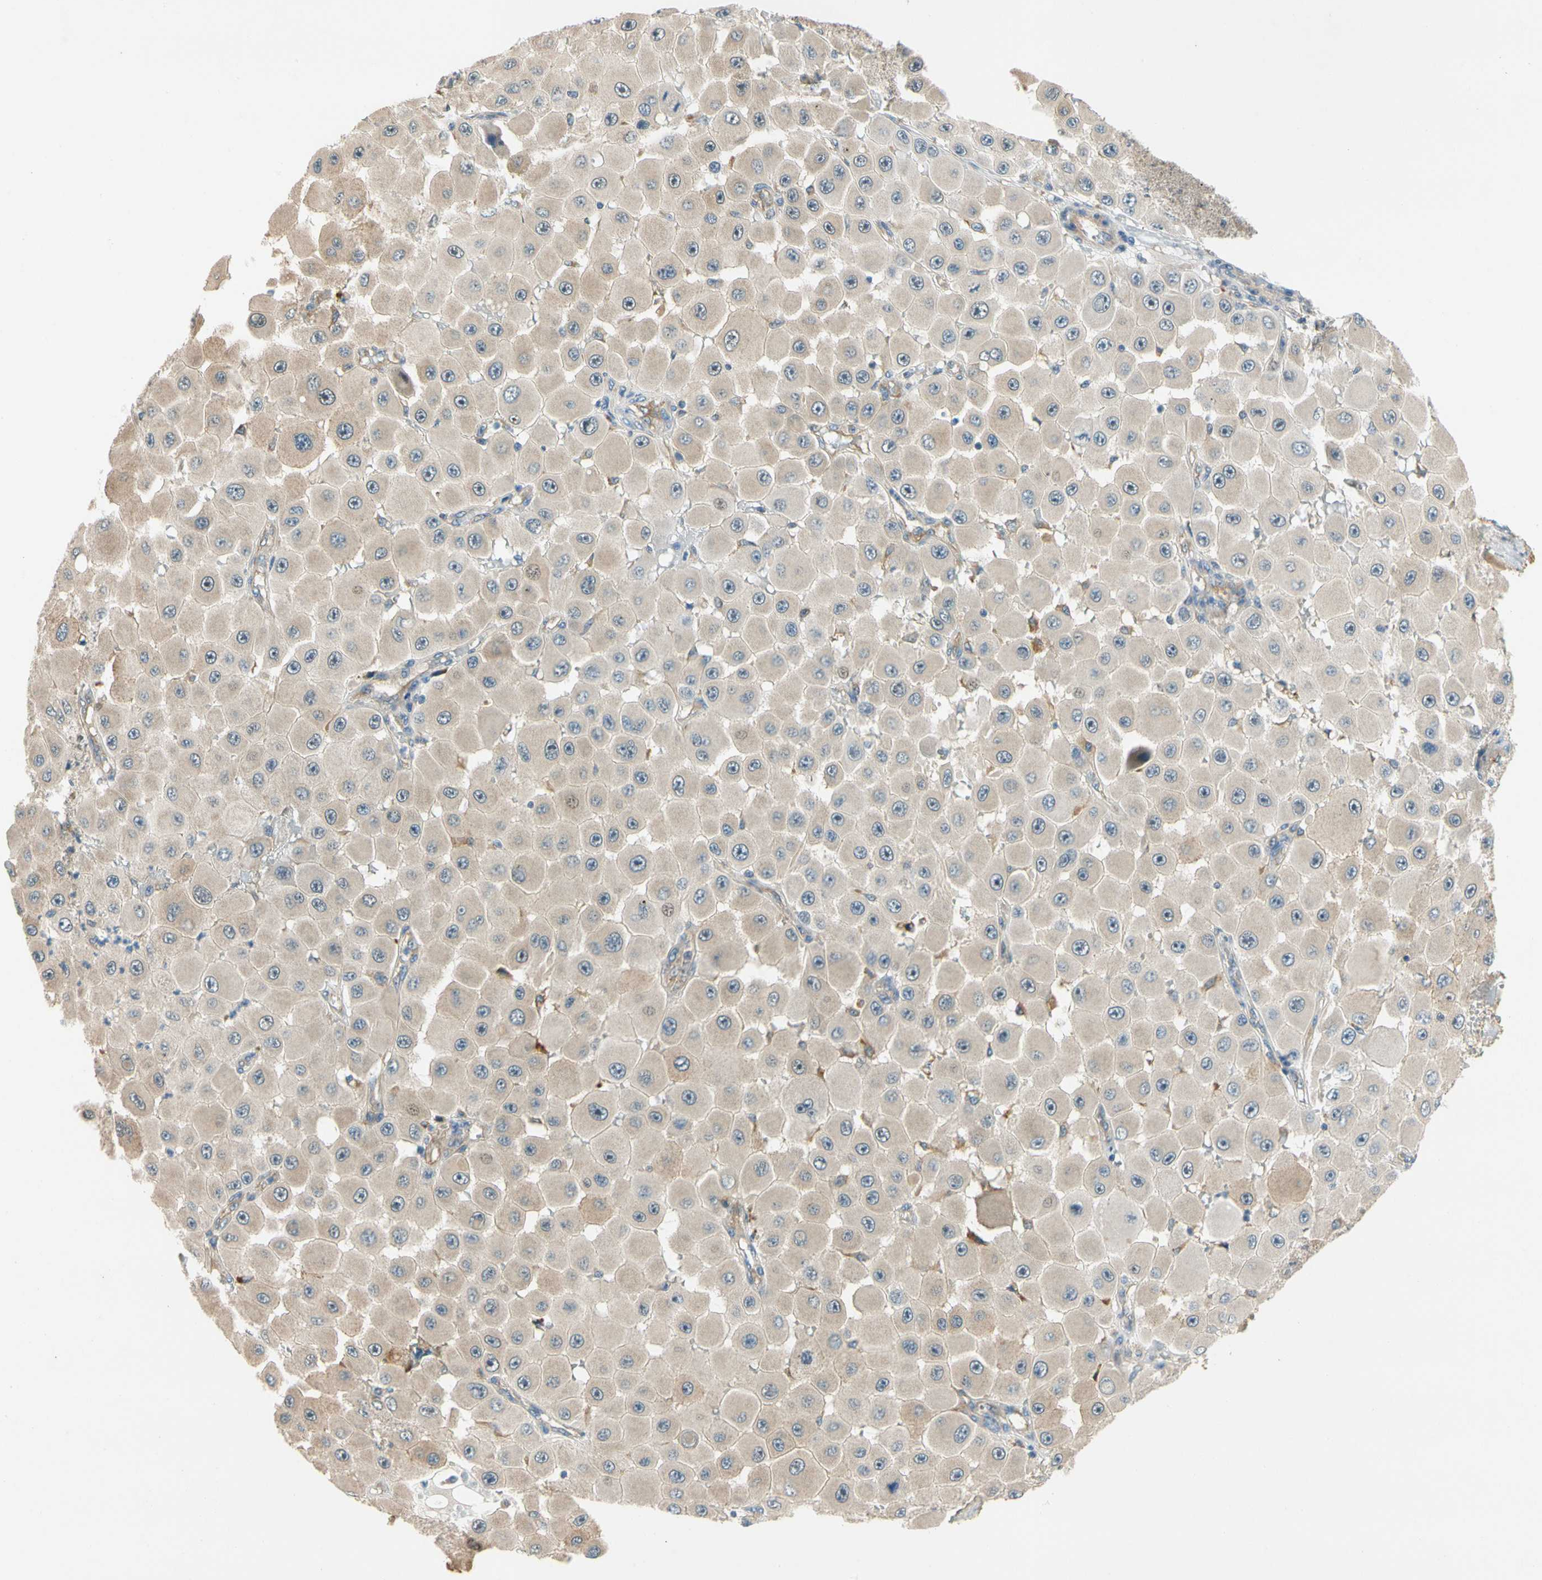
{"staining": {"intensity": "weak", "quantity": ">75%", "location": "cytoplasmic/membranous,nuclear"}, "tissue": "melanoma", "cell_type": "Tumor cells", "image_type": "cancer", "snomed": [{"axis": "morphology", "description": "Malignant melanoma, NOS"}, {"axis": "topography", "description": "Skin"}], "caption": "The image exhibits immunohistochemical staining of melanoma. There is weak cytoplasmic/membranous and nuclear expression is seen in approximately >75% of tumor cells.", "gene": "GATD1", "patient": {"sex": "female", "age": 81}}